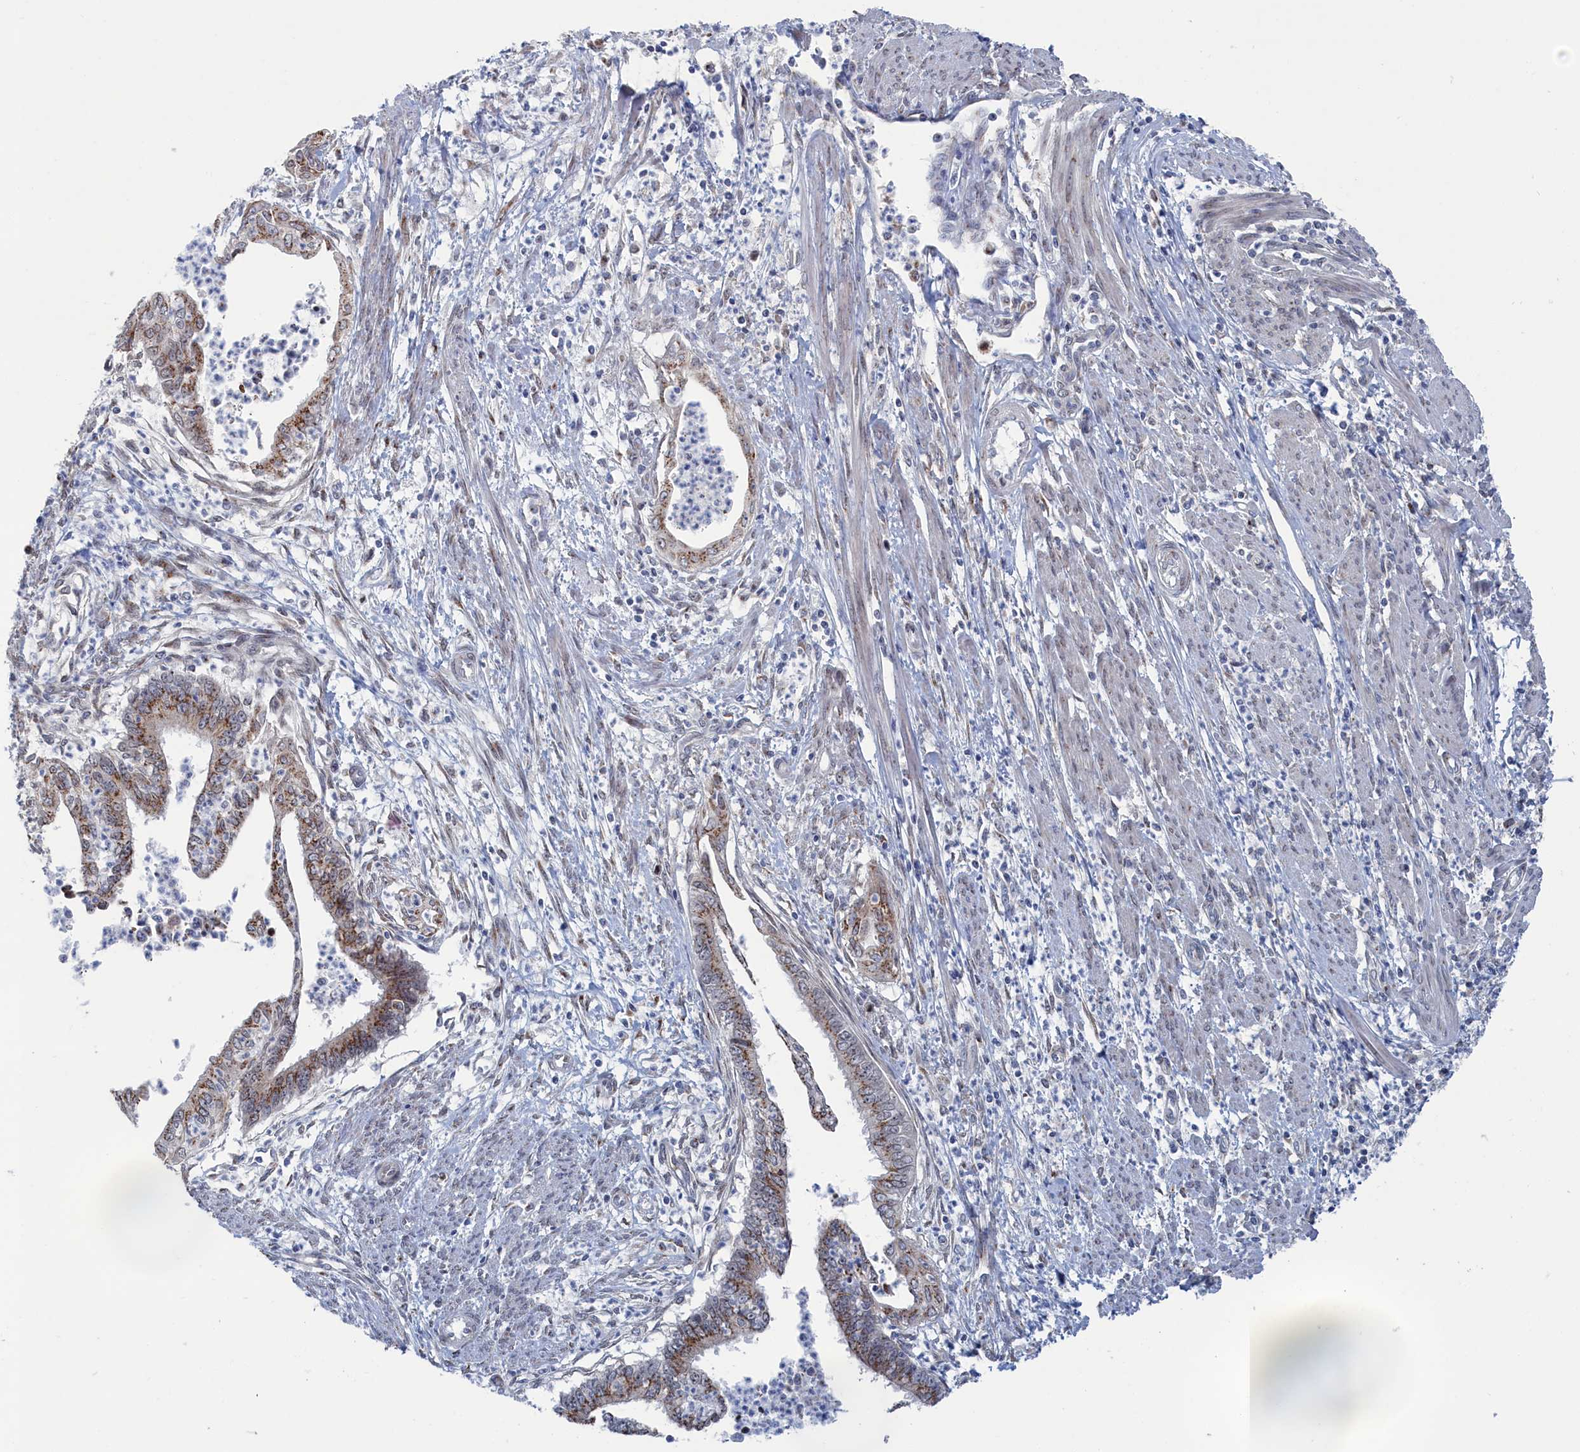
{"staining": {"intensity": "moderate", "quantity": ">75%", "location": "cytoplasmic/membranous"}, "tissue": "endometrial cancer", "cell_type": "Tumor cells", "image_type": "cancer", "snomed": [{"axis": "morphology", "description": "Adenocarcinoma, NOS"}, {"axis": "topography", "description": "Endometrium"}], "caption": "Human endometrial adenocarcinoma stained with a protein marker reveals moderate staining in tumor cells.", "gene": "IRX1", "patient": {"sex": "female", "age": 73}}